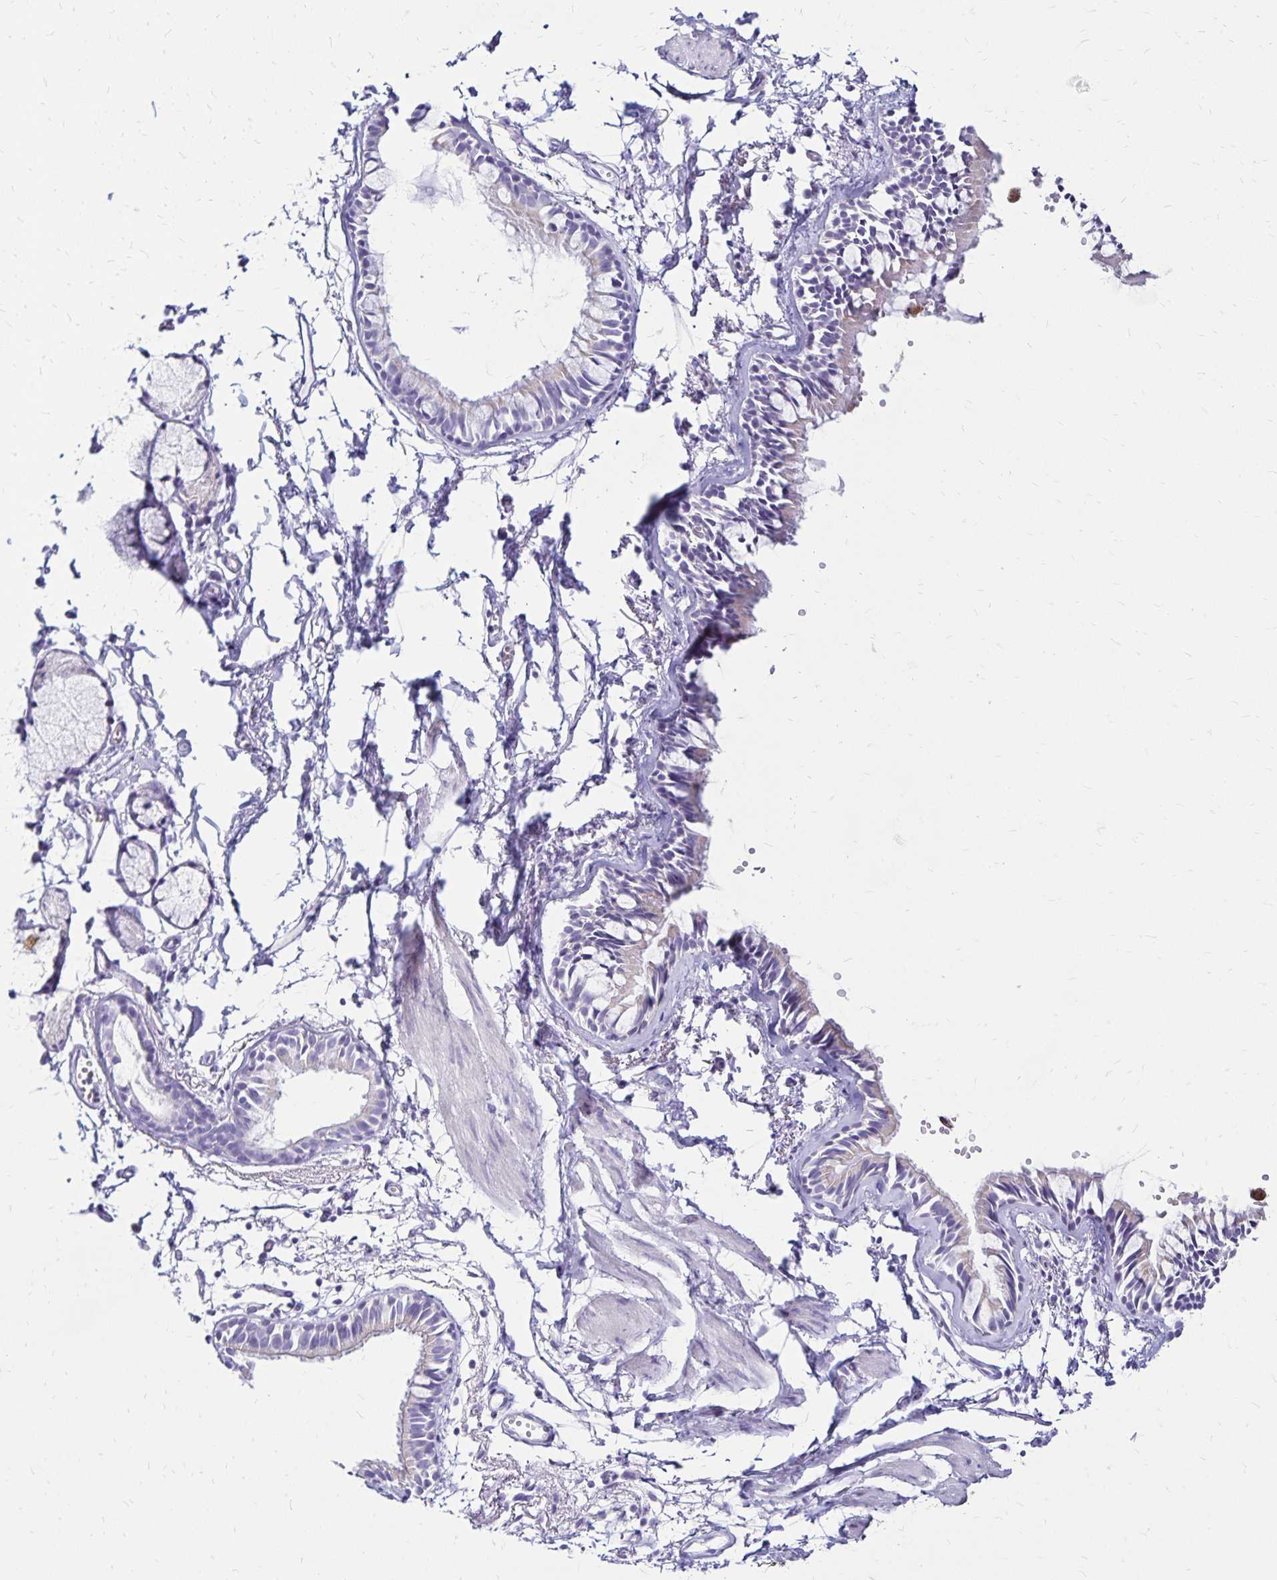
{"staining": {"intensity": "weak", "quantity": "<25%", "location": "cytoplasmic/membranous"}, "tissue": "bronchus", "cell_type": "Respiratory epithelial cells", "image_type": "normal", "snomed": [{"axis": "morphology", "description": "Normal tissue, NOS"}, {"axis": "topography", "description": "Bronchus"}], "caption": "Protein analysis of unremarkable bronchus reveals no significant expression in respiratory epithelial cells. Nuclei are stained in blue.", "gene": "LIN28B", "patient": {"sex": "female", "age": 59}}